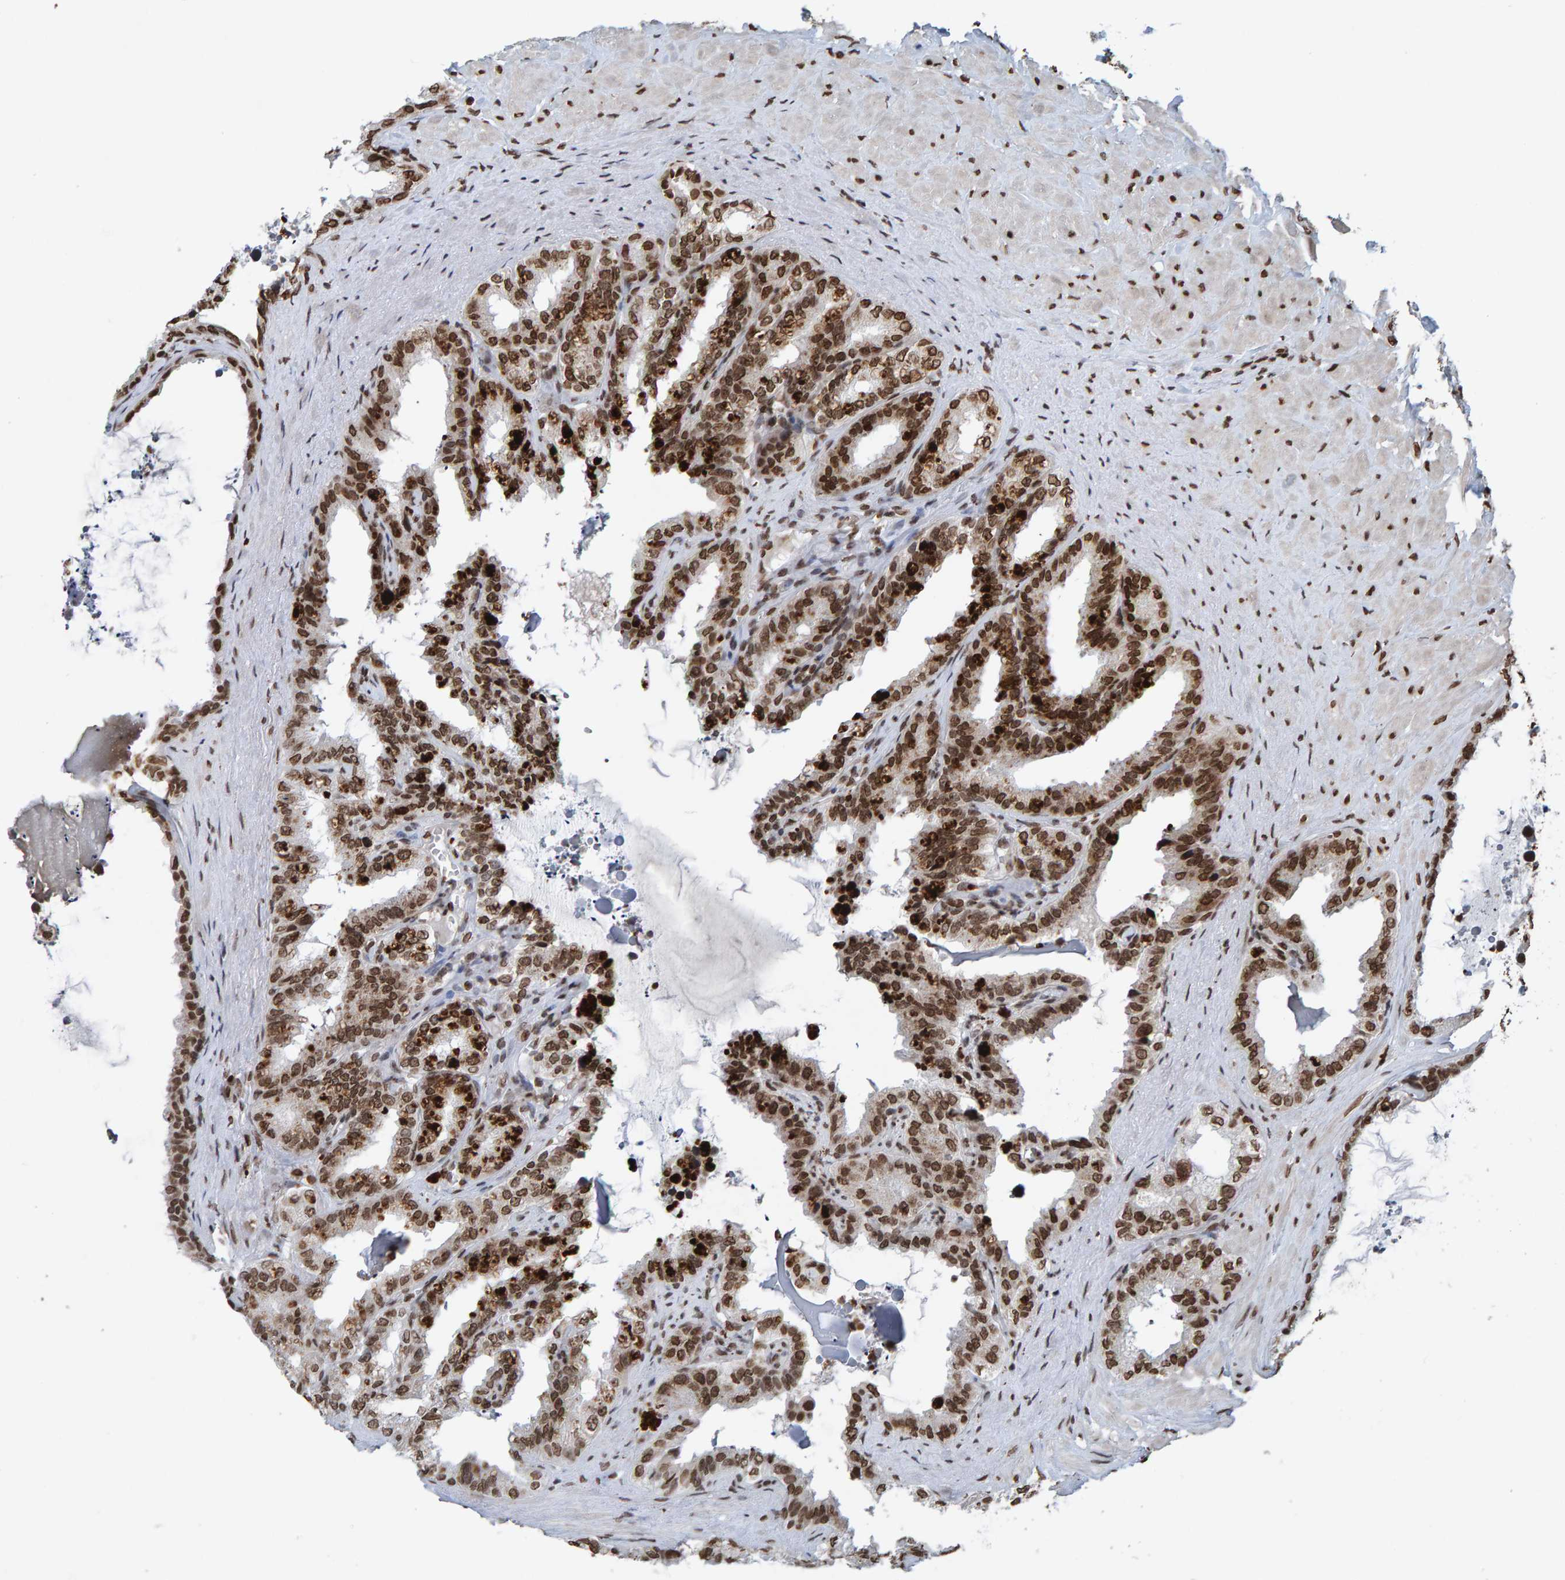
{"staining": {"intensity": "strong", "quantity": ">75%", "location": "cytoplasmic/membranous,nuclear"}, "tissue": "seminal vesicle", "cell_type": "Glandular cells", "image_type": "normal", "snomed": [{"axis": "morphology", "description": "Normal tissue, NOS"}, {"axis": "topography", "description": "Seminal veicle"}], "caption": "Seminal vesicle stained with DAB (3,3'-diaminobenzidine) IHC displays high levels of strong cytoplasmic/membranous,nuclear staining in about >75% of glandular cells. The protein of interest is stained brown, and the nuclei are stained in blue (DAB IHC with brightfield microscopy, high magnification).", "gene": "H2AZ1", "patient": {"sex": "male", "age": 64}}